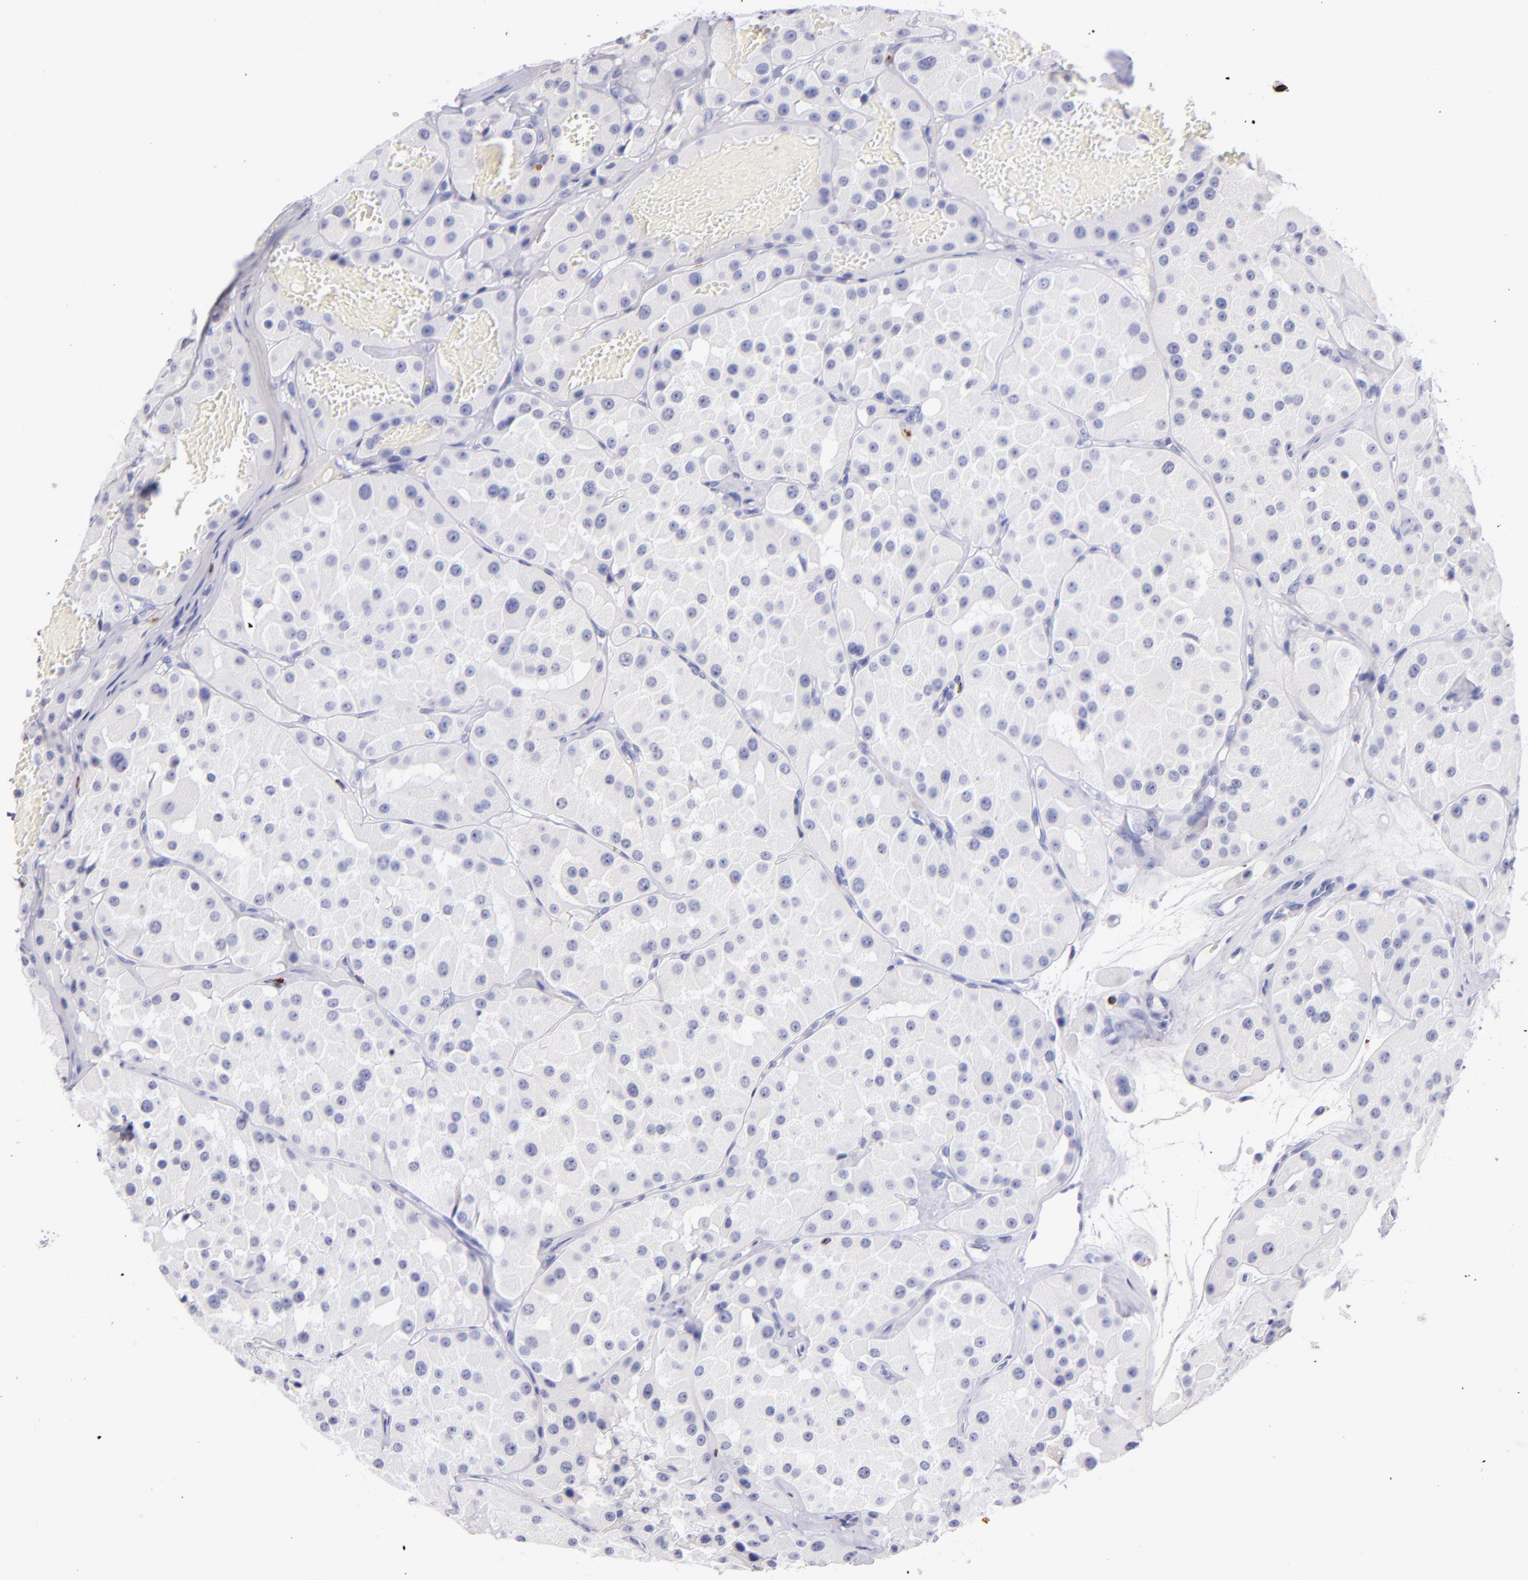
{"staining": {"intensity": "negative", "quantity": "none", "location": "none"}, "tissue": "renal cancer", "cell_type": "Tumor cells", "image_type": "cancer", "snomed": [{"axis": "morphology", "description": "Adenocarcinoma, uncertain malignant potential"}, {"axis": "topography", "description": "Kidney"}], "caption": "The immunohistochemistry (IHC) micrograph has no significant expression in tumor cells of renal cancer tissue.", "gene": "PRF1", "patient": {"sex": "male", "age": 63}}